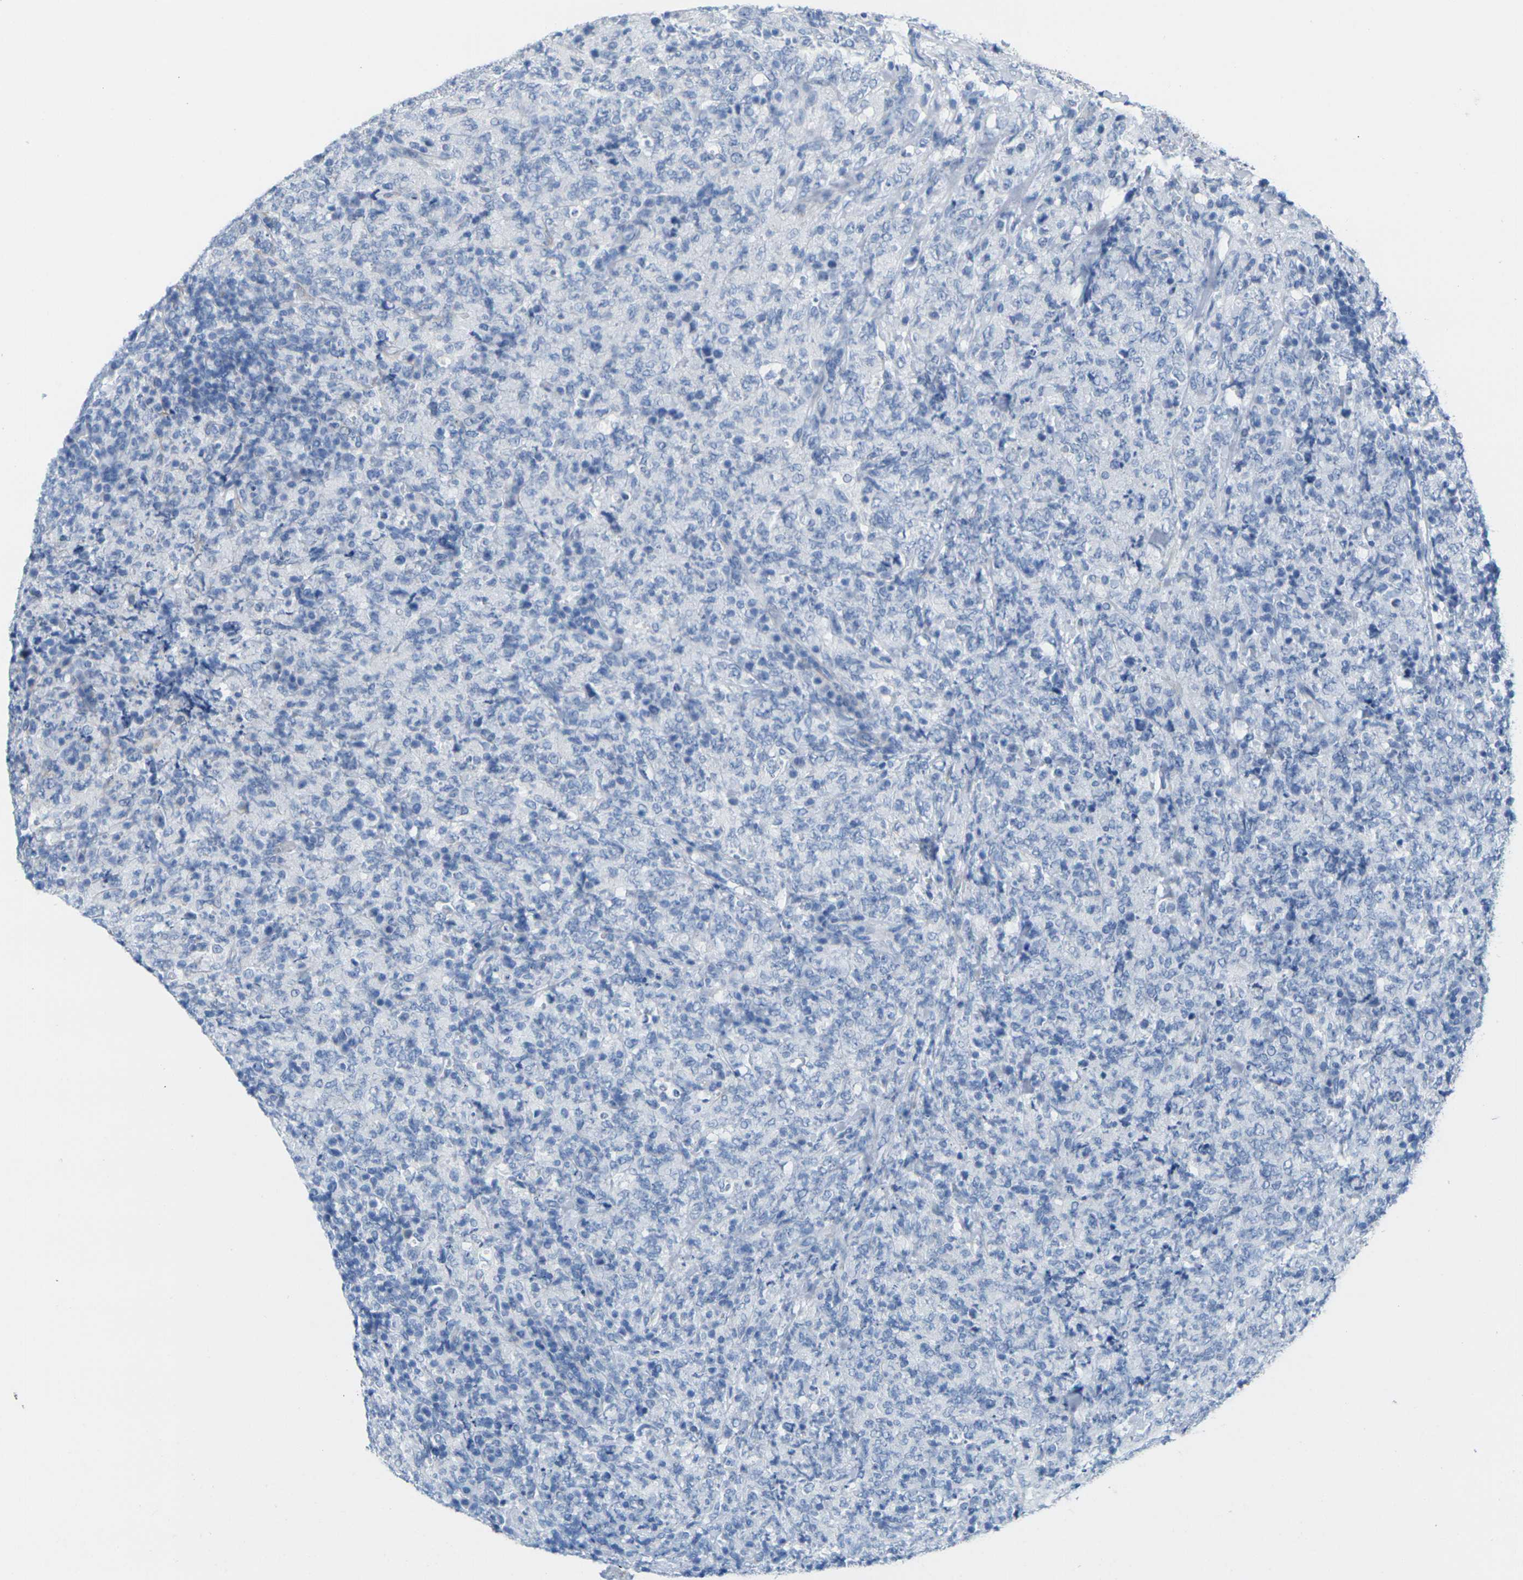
{"staining": {"intensity": "negative", "quantity": "none", "location": "none"}, "tissue": "lymphoma", "cell_type": "Tumor cells", "image_type": "cancer", "snomed": [{"axis": "morphology", "description": "Malignant lymphoma, non-Hodgkin's type, High grade"}, {"axis": "topography", "description": "Tonsil"}], "caption": "IHC of human lymphoma shows no positivity in tumor cells.", "gene": "CNN1", "patient": {"sex": "female", "age": 36}}